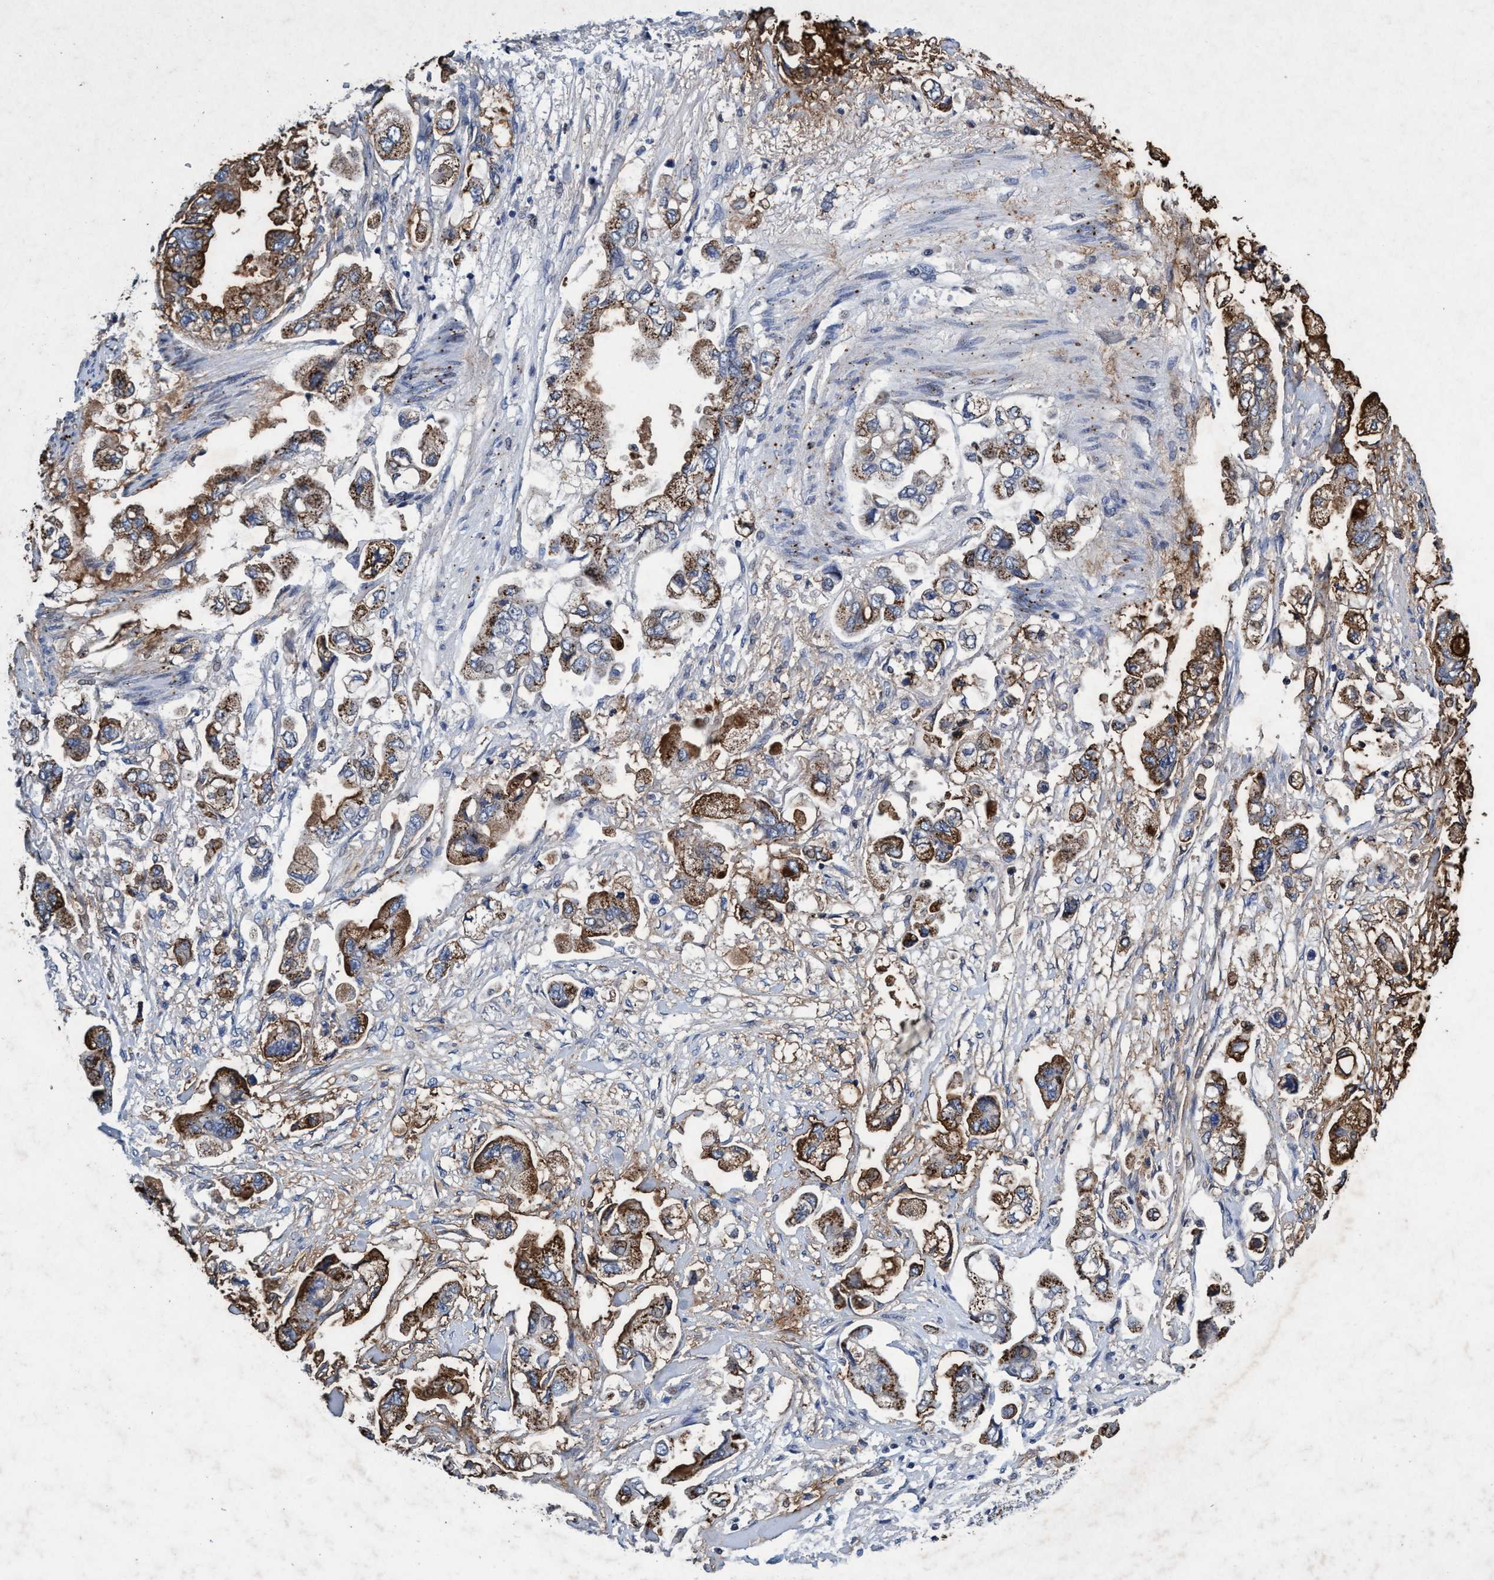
{"staining": {"intensity": "moderate", "quantity": ">75%", "location": "cytoplasmic/membranous"}, "tissue": "stomach cancer", "cell_type": "Tumor cells", "image_type": "cancer", "snomed": [{"axis": "morphology", "description": "Adenocarcinoma, NOS"}, {"axis": "topography", "description": "Stomach"}], "caption": "DAB (3,3'-diaminobenzidine) immunohistochemical staining of human stomach adenocarcinoma exhibits moderate cytoplasmic/membranous protein positivity in about >75% of tumor cells.", "gene": "GRB14", "patient": {"sex": "male", "age": 62}}